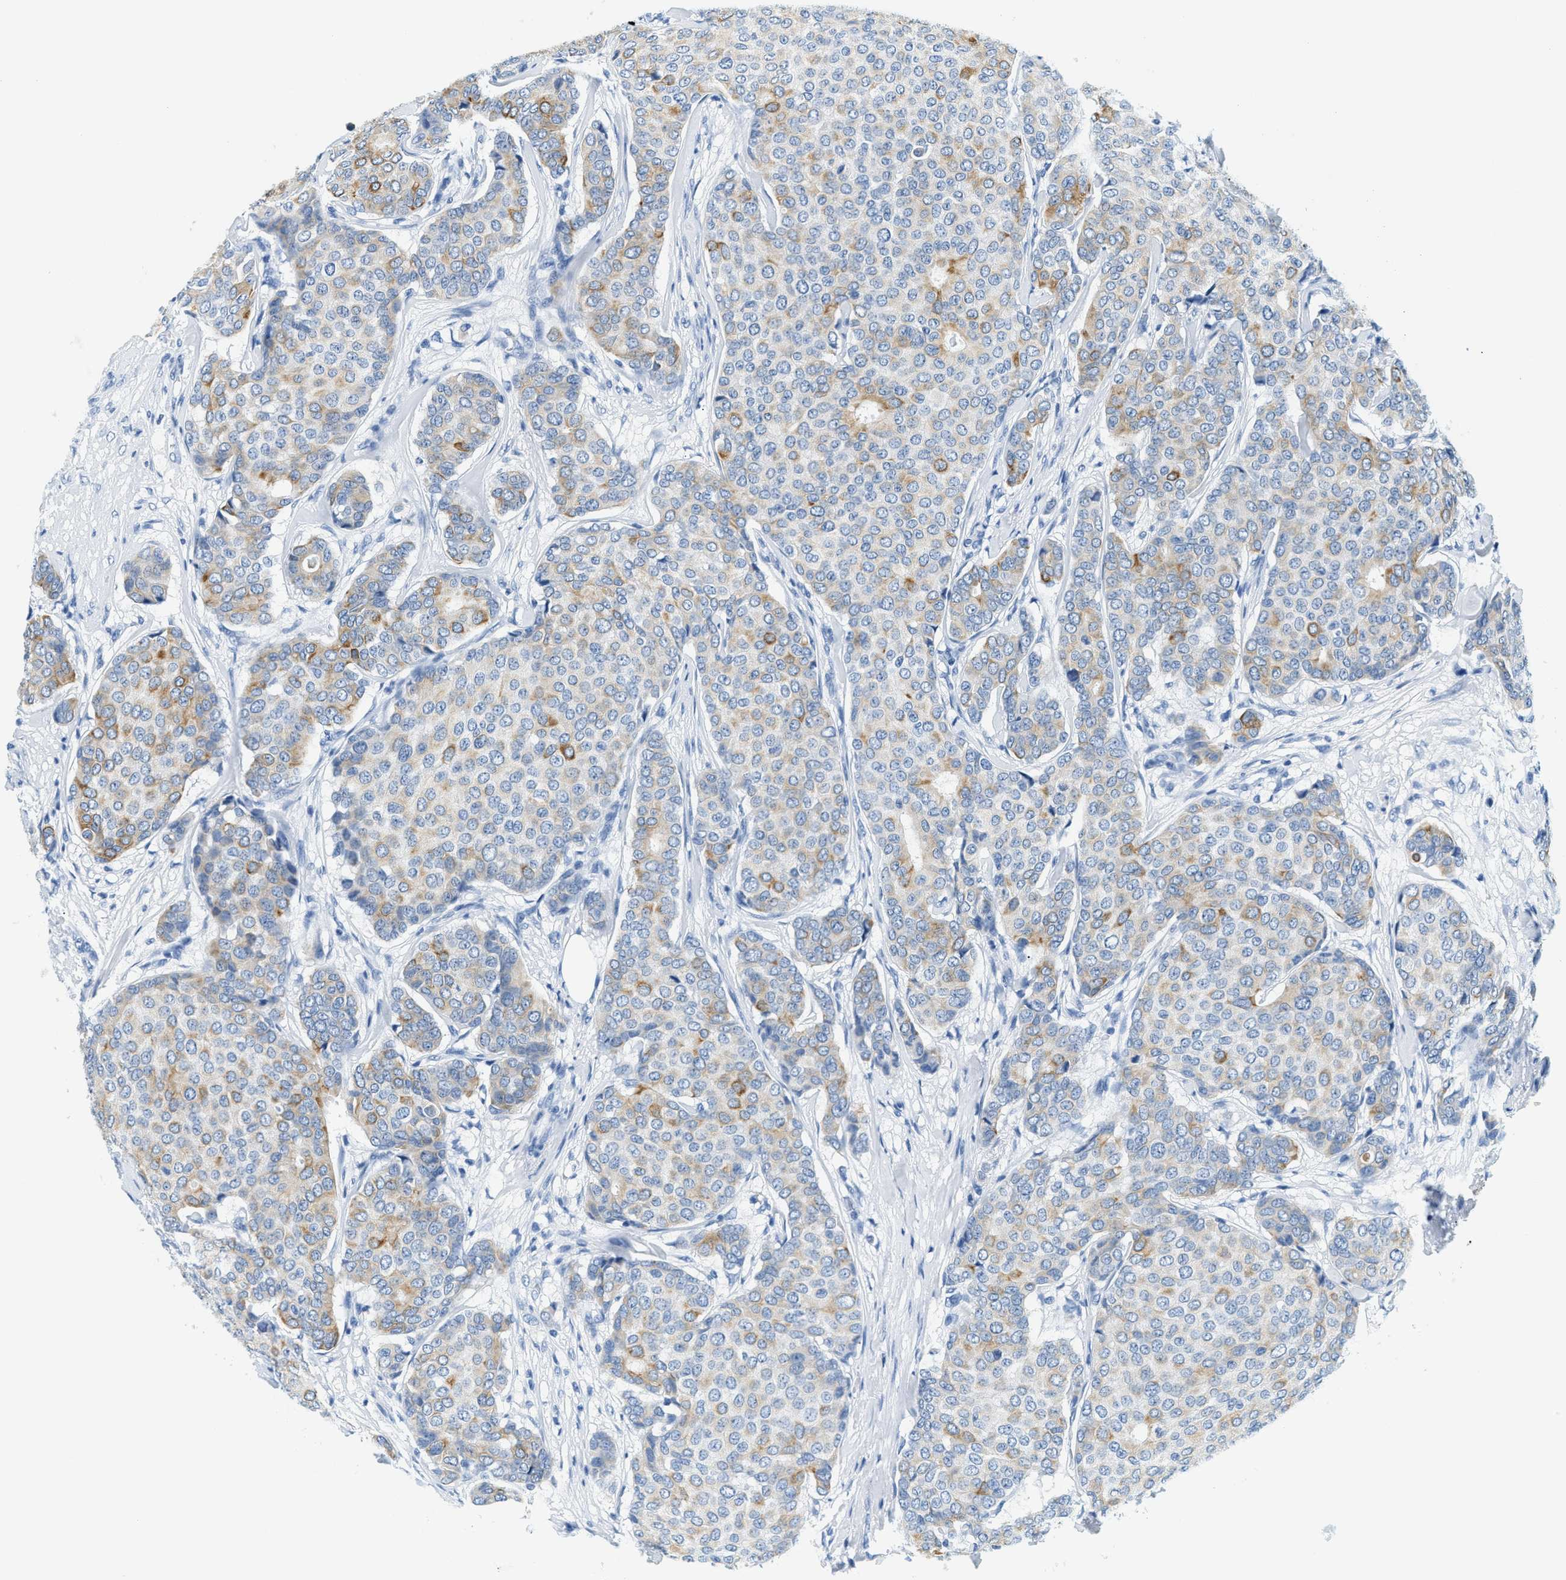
{"staining": {"intensity": "moderate", "quantity": "<25%", "location": "cytoplasmic/membranous"}, "tissue": "breast cancer", "cell_type": "Tumor cells", "image_type": "cancer", "snomed": [{"axis": "morphology", "description": "Duct carcinoma"}, {"axis": "topography", "description": "Breast"}], "caption": "IHC (DAB) staining of breast cancer (invasive ductal carcinoma) displays moderate cytoplasmic/membranous protein expression in about <25% of tumor cells.", "gene": "STXBP2", "patient": {"sex": "female", "age": 75}}